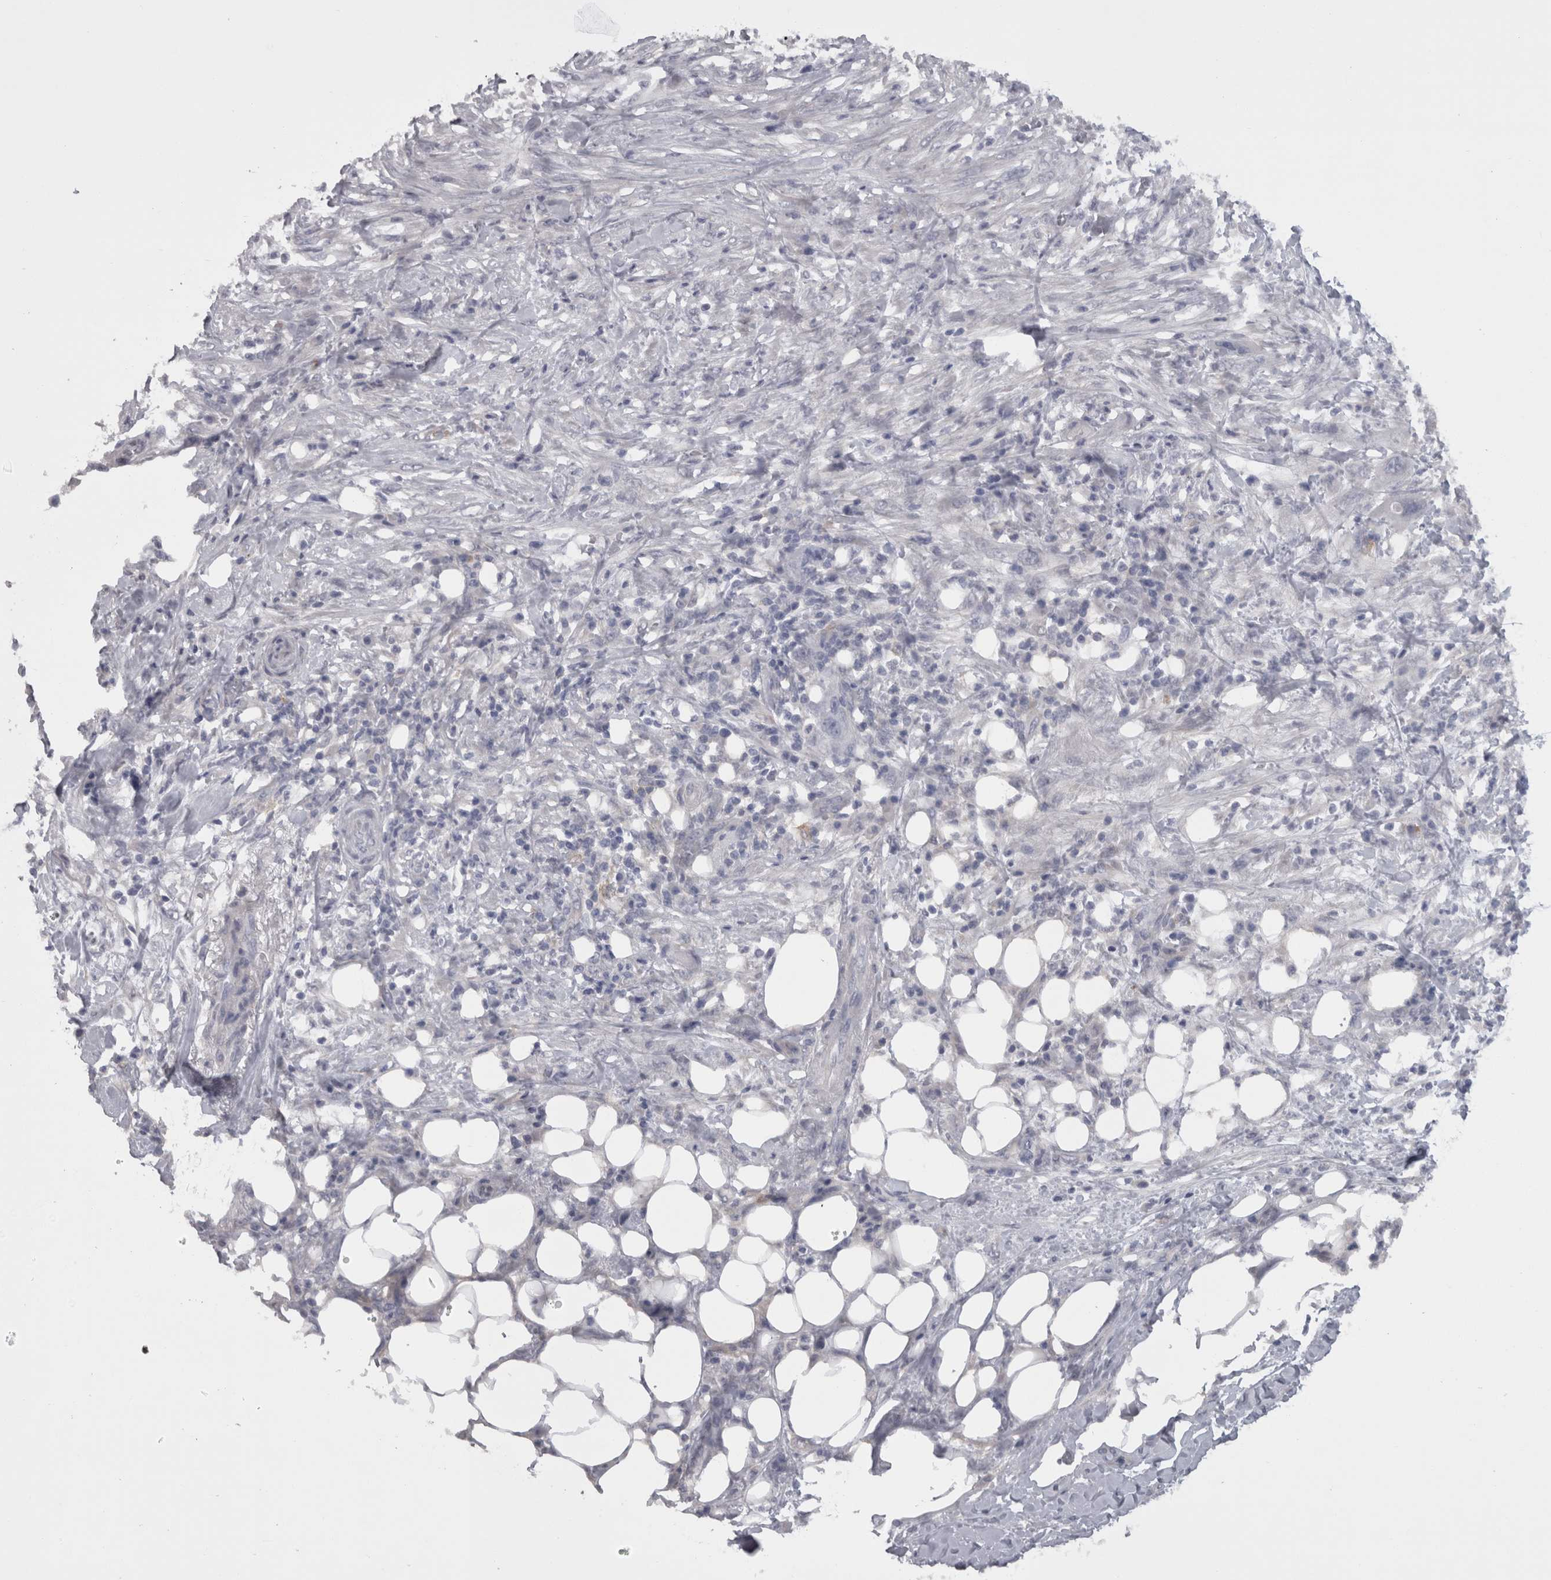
{"staining": {"intensity": "negative", "quantity": "none", "location": "none"}, "tissue": "pancreatic cancer", "cell_type": "Tumor cells", "image_type": "cancer", "snomed": [{"axis": "morphology", "description": "Adenocarcinoma, NOS"}, {"axis": "topography", "description": "Pancreas"}], "caption": "An immunohistochemistry (IHC) histopathology image of pancreatic cancer (adenocarcinoma) is shown. There is no staining in tumor cells of pancreatic cancer (adenocarcinoma).", "gene": "CAMK2D", "patient": {"sex": "female", "age": 78}}